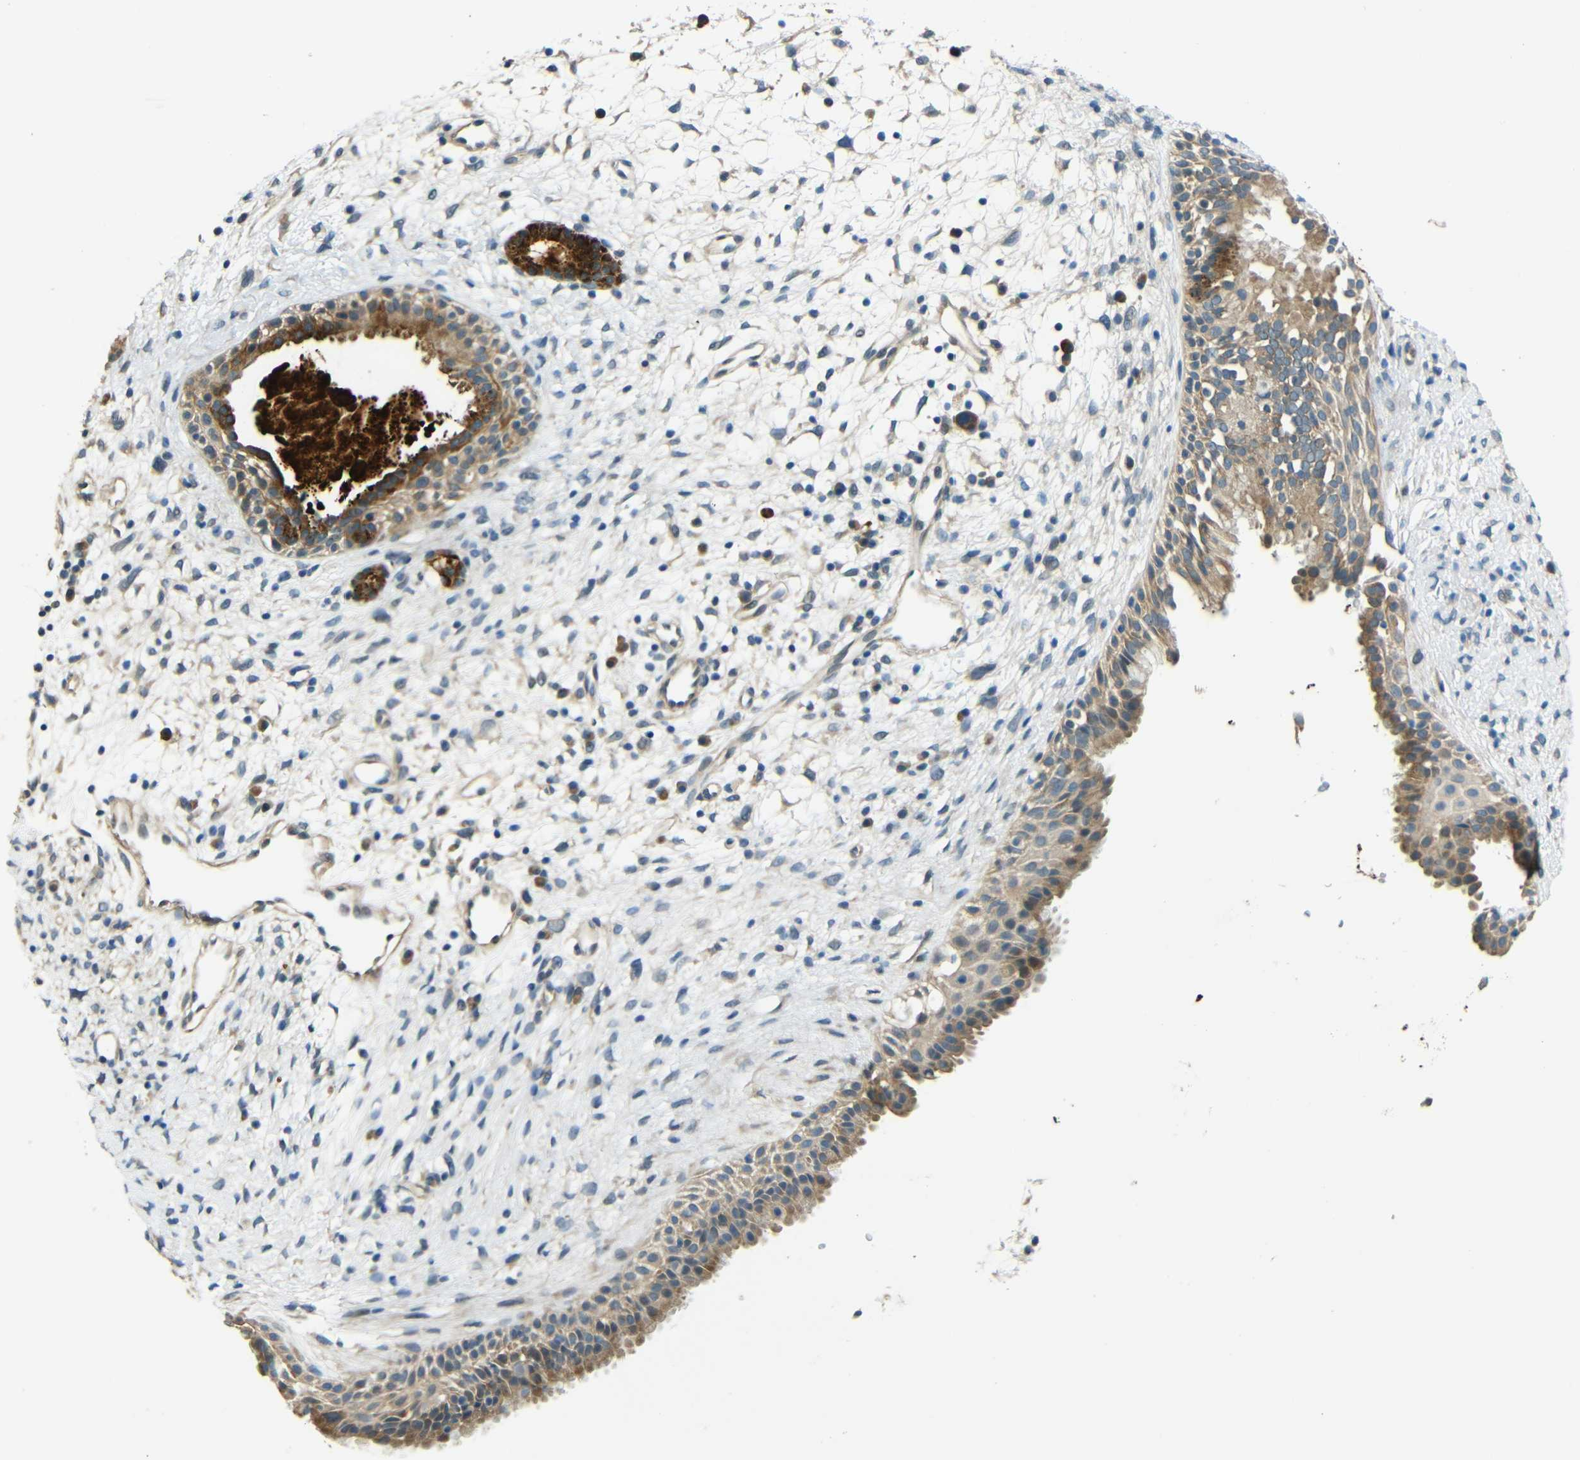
{"staining": {"intensity": "moderate", "quantity": ">75%", "location": "cytoplasmic/membranous"}, "tissue": "nasopharynx", "cell_type": "Respiratory epithelial cells", "image_type": "normal", "snomed": [{"axis": "morphology", "description": "Normal tissue, NOS"}, {"axis": "topography", "description": "Nasopharynx"}], "caption": "This photomicrograph shows immunohistochemistry staining of normal human nasopharynx, with medium moderate cytoplasmic/membranous positivity in approximately >75% of respiratory epithelial cells.", "gene": "FNDC3A", "patient": {"sex": "male", "age": 22}}